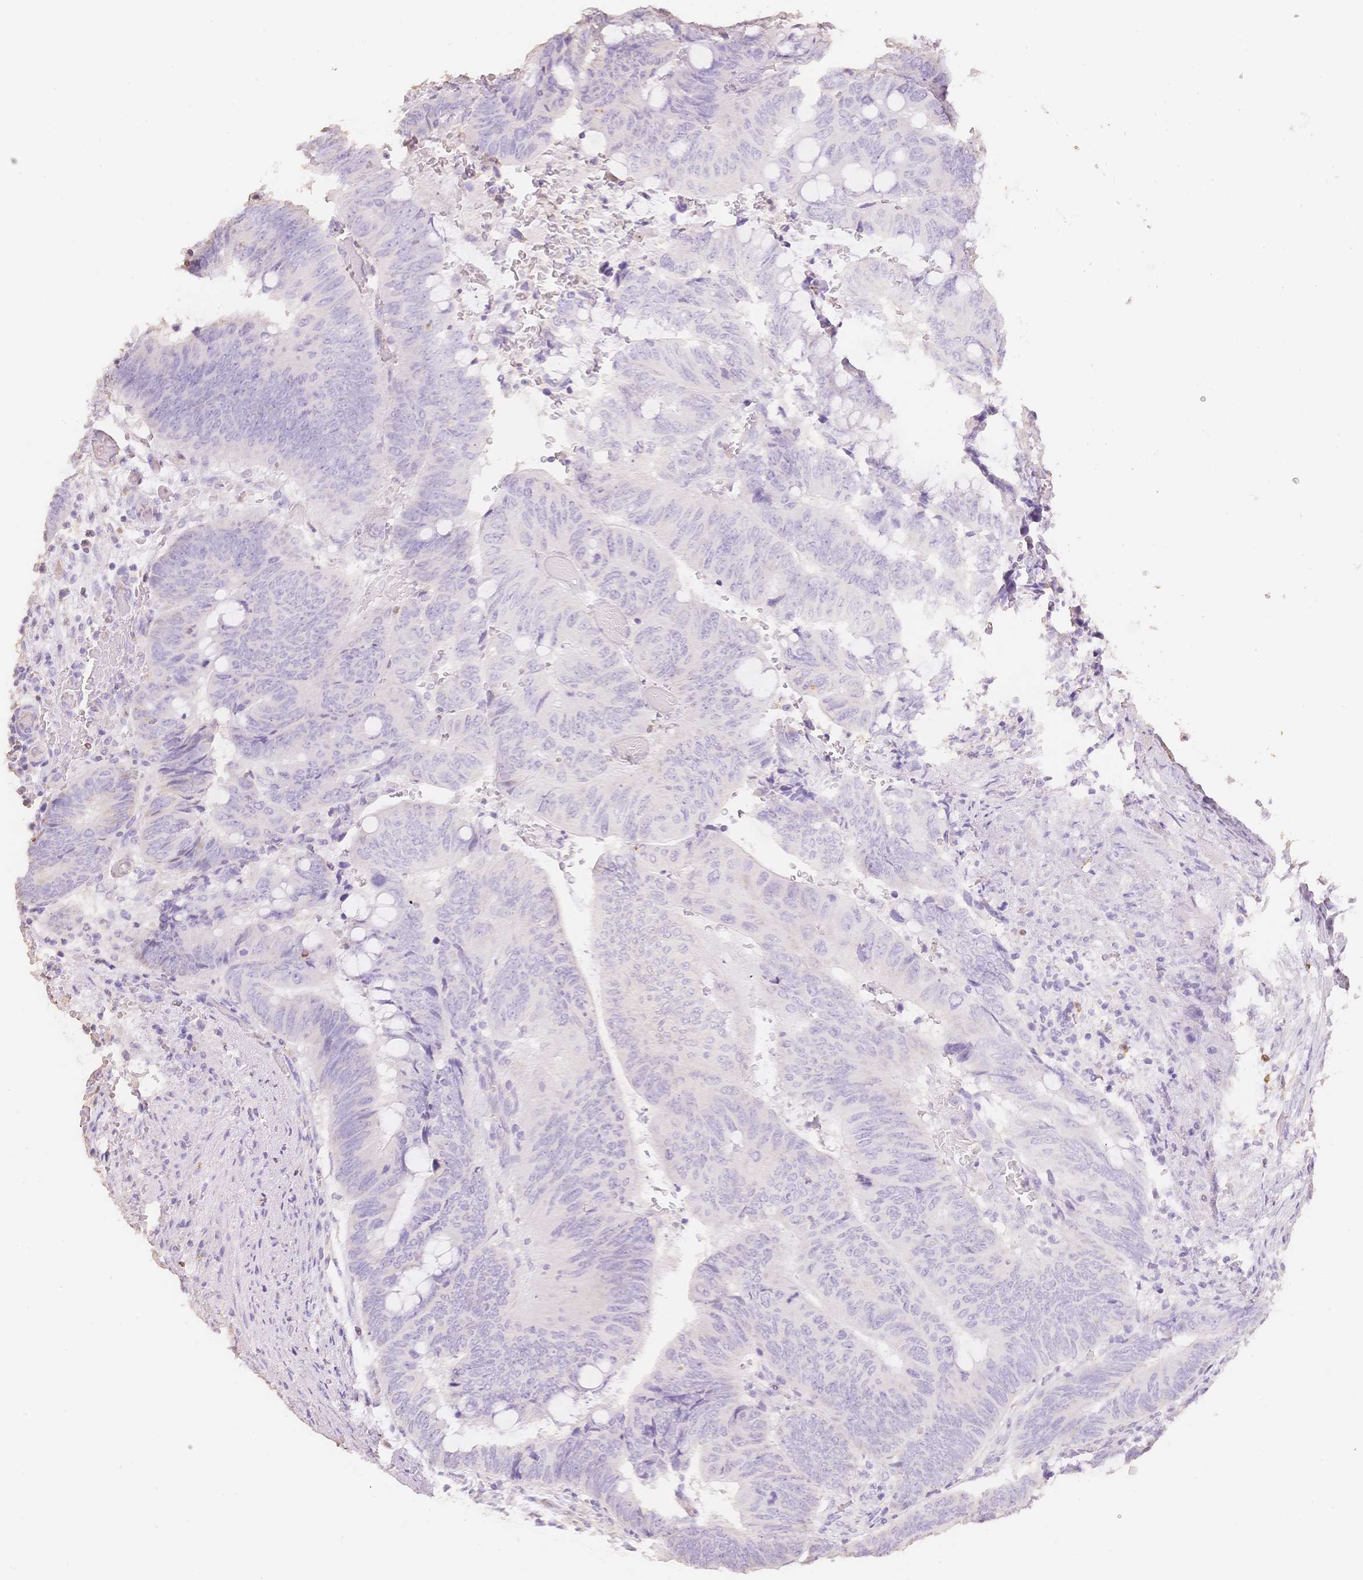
{"staining": {"intensity": "negative", "quantity": "none", "location": "none"}, "tissue": "colorectal cancer", "cell_type": "Tumor cells", "image_type": "cancer", "snomed": [{"axis": "morphology", "description": "Normal tissue, NOS"}, {"axis": "morphology", "description": "Adenocarcinoma, NOS"}, {"axis": "topography", "description": "Rectum"}, {"axis": "topography", "description": "Peripheral nerve tissue"}], "caption": "Immunohistochemical staining of colorectal adenocarcinoma exhibits no significant positivity in tumor cells.", "gene": "MBOAT7", "patient": {"sex": "male", "age": 92}}